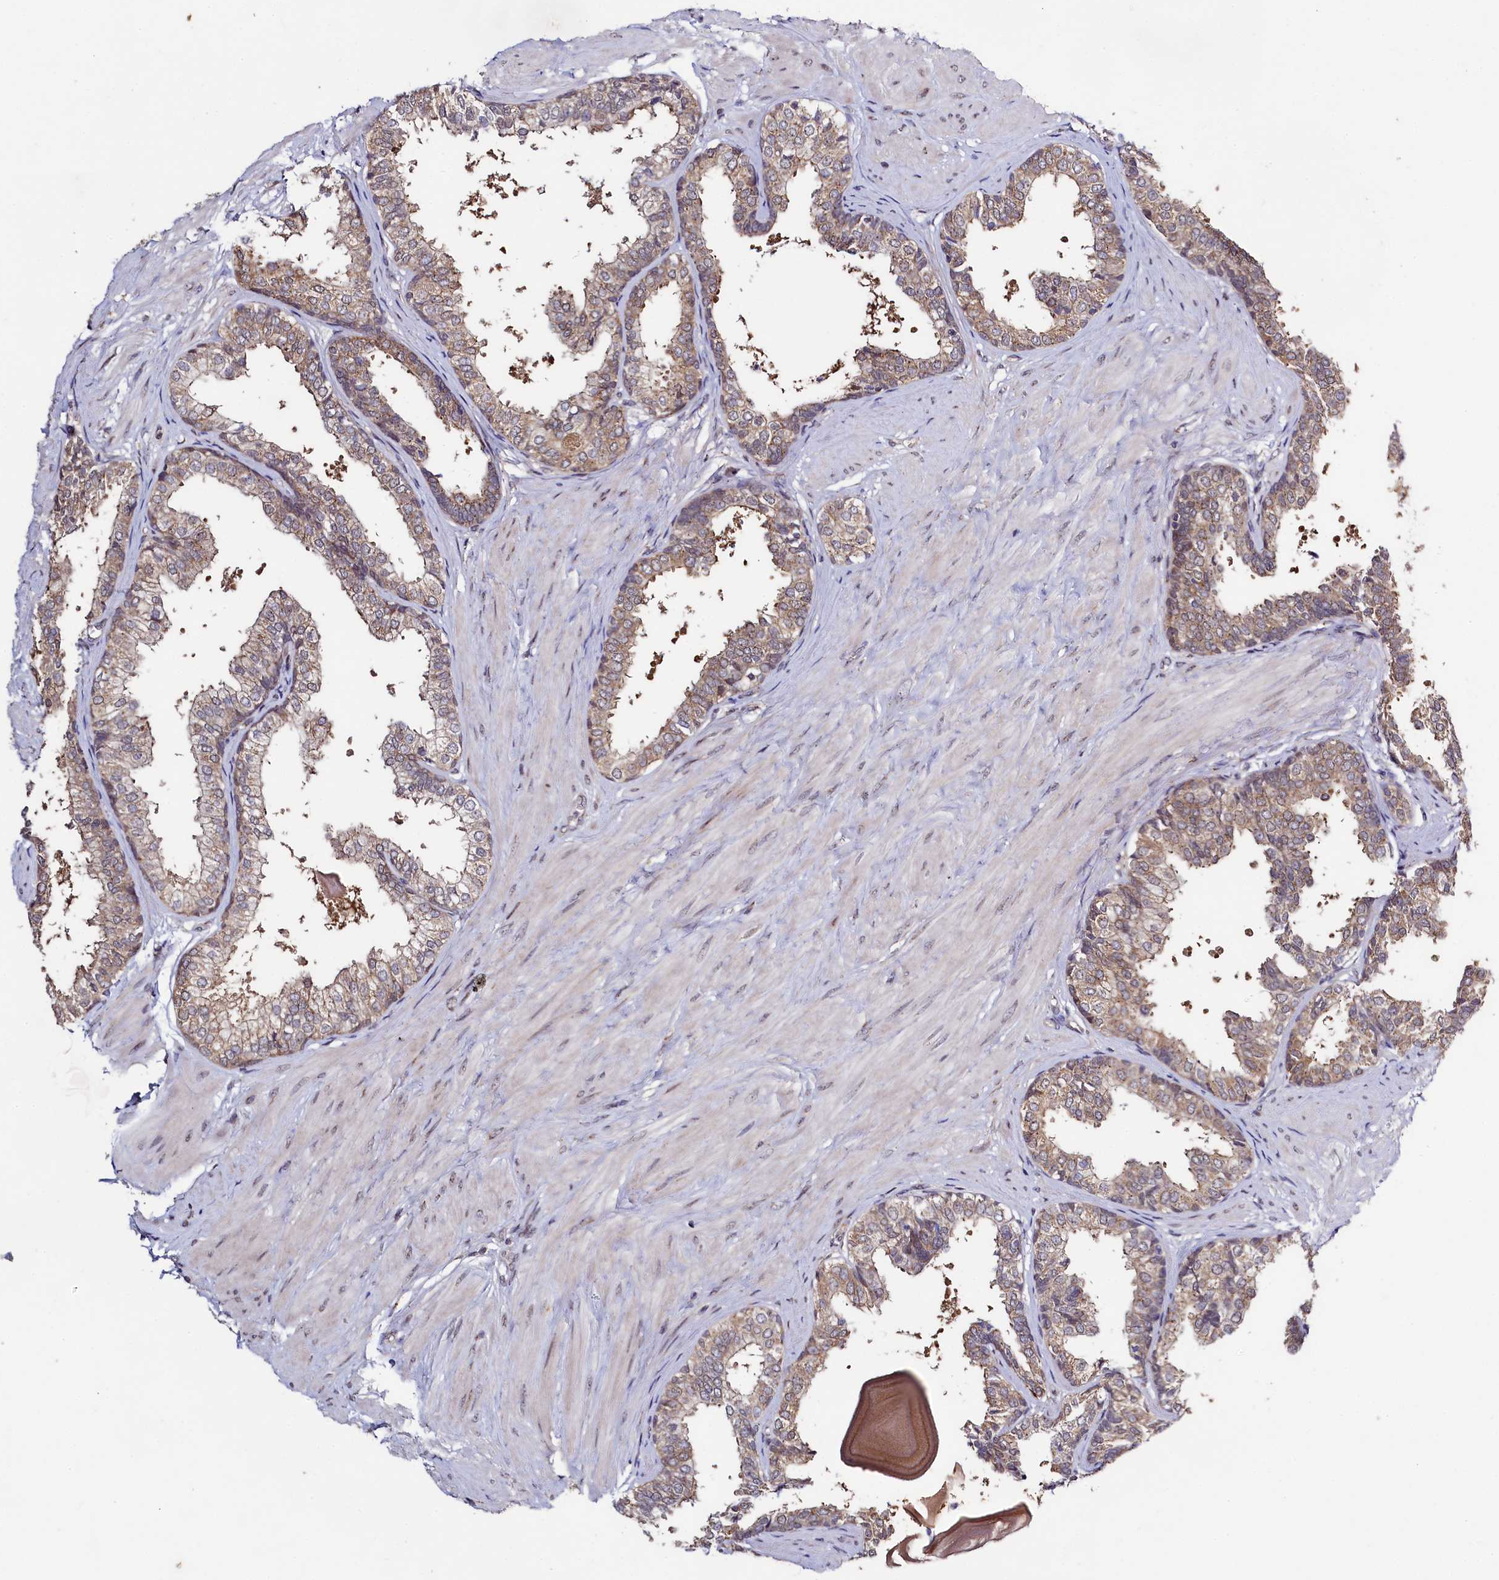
{"staining": {"intensity": "moderate", "quantity": ">75%", "location": "cytoplasmic/membranous"}, "tissue": "prostate", "cell_type": "Glandular cells", "image_type": "normal", "snomed": [{"axis": "morphology", "description": "Normal tissue, NOS"}, {"axis": "topography", "description": "Prostate"}], "caption": "Protein expression analysis of normal human prostate reveals moderate cytoplasmic/membranous staining in about >75% of glandular cells. (brown staining indicates protein expression, while blue staining denotes nuclei).", "gene": "SEC24C", "patient": {"sex": "male", "age": 48}}